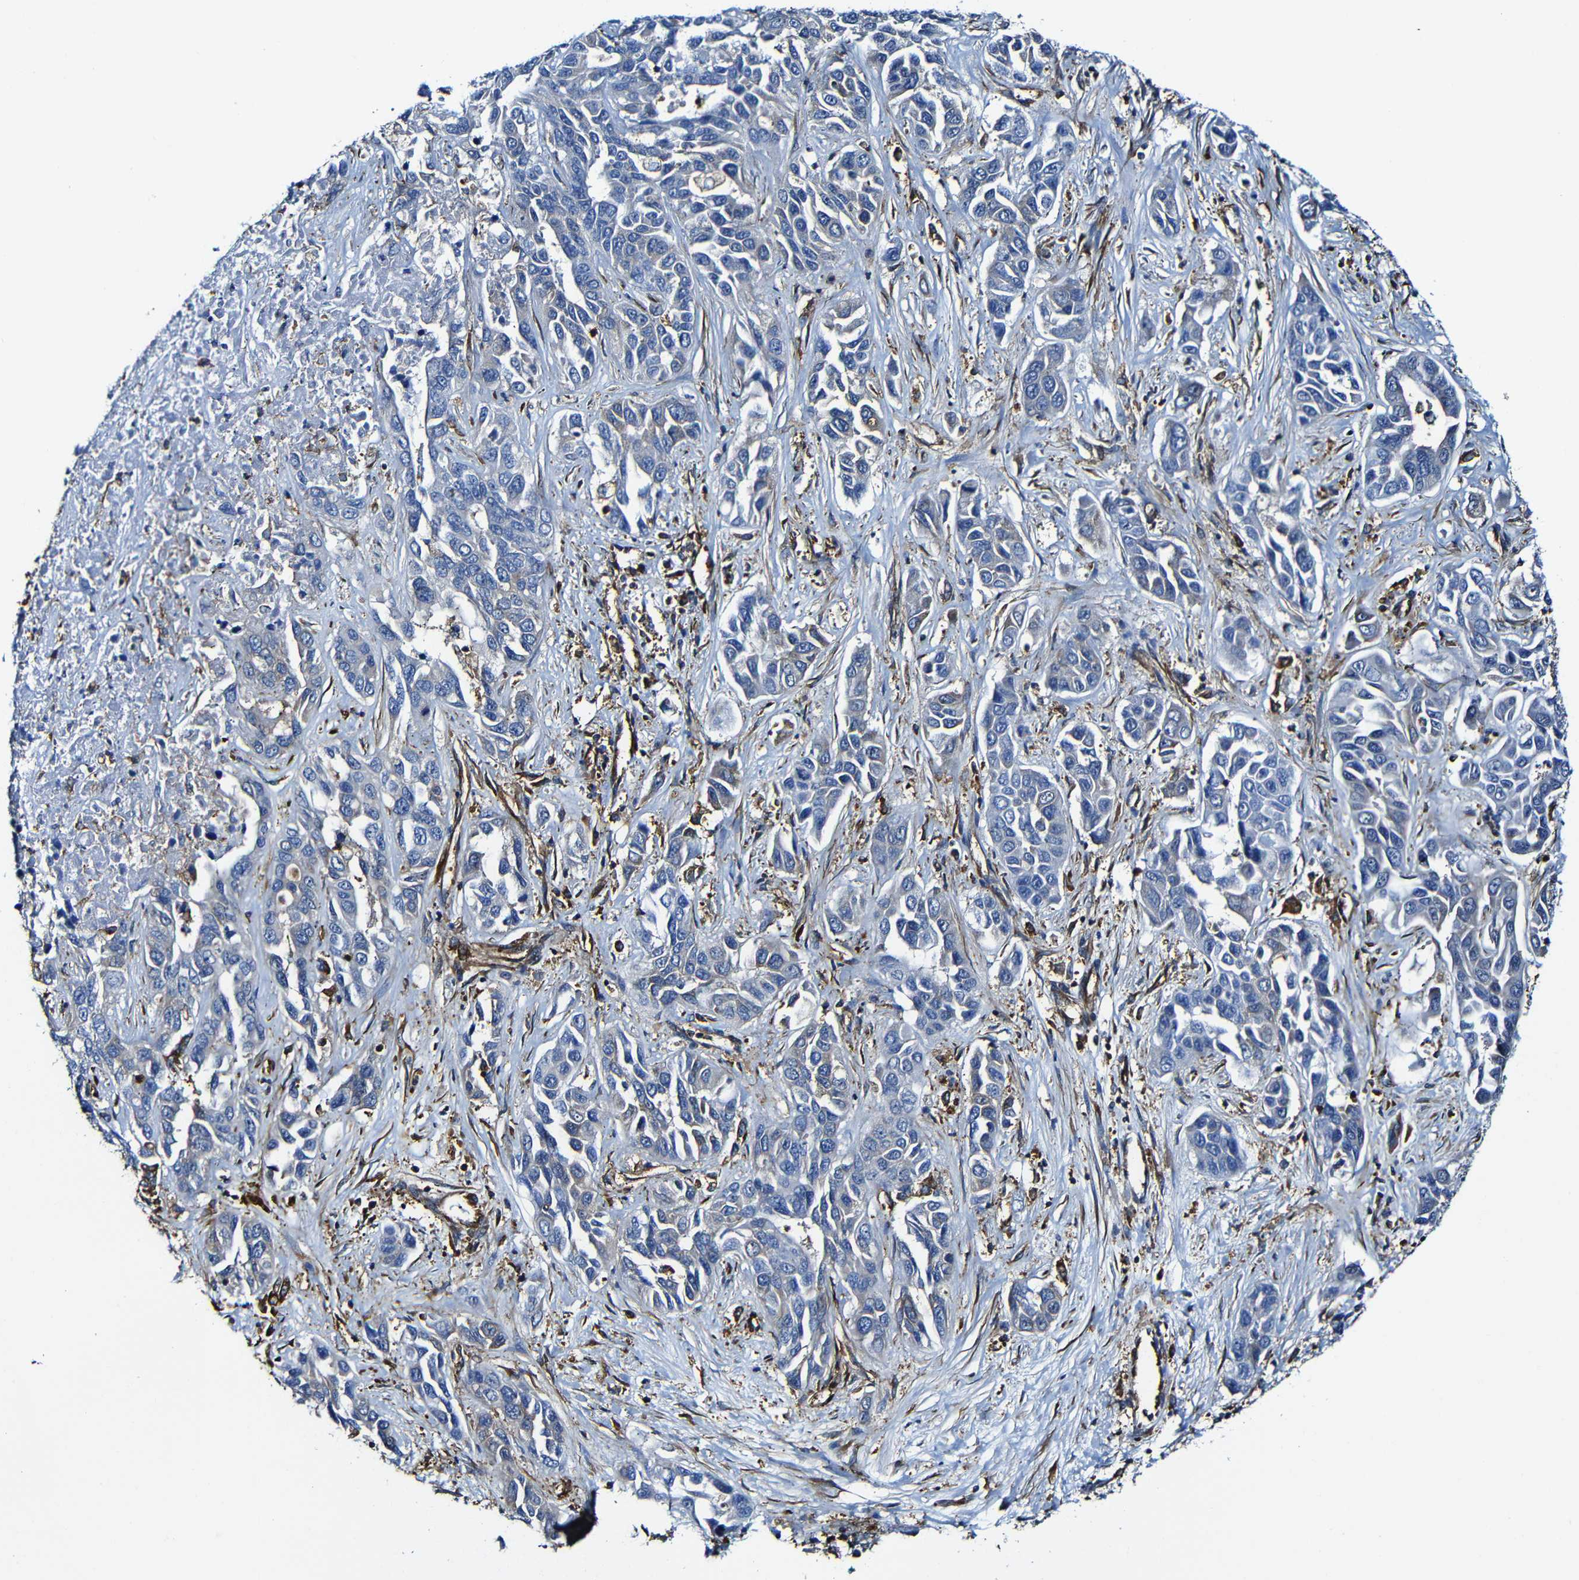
{"staining": {"intensity": "negative", "quantity": "none", "location": "none"}, "tissue": "liver cancer", "cell_type": "Tumor cells", "image_type": "cancer", "snomed": [{"axis": "morphology", "description": "Cholangiocarcinoma"}, {"axis": "topography", "description": "Liver"}], "caption": "High power microscopy micrograph of an immunohistochemistry image of liver cholangiocarcinoma, revealing no significant staining in tumor cells.", "gene": "MSN", "patient": {"sex": "female", "age": 52}}